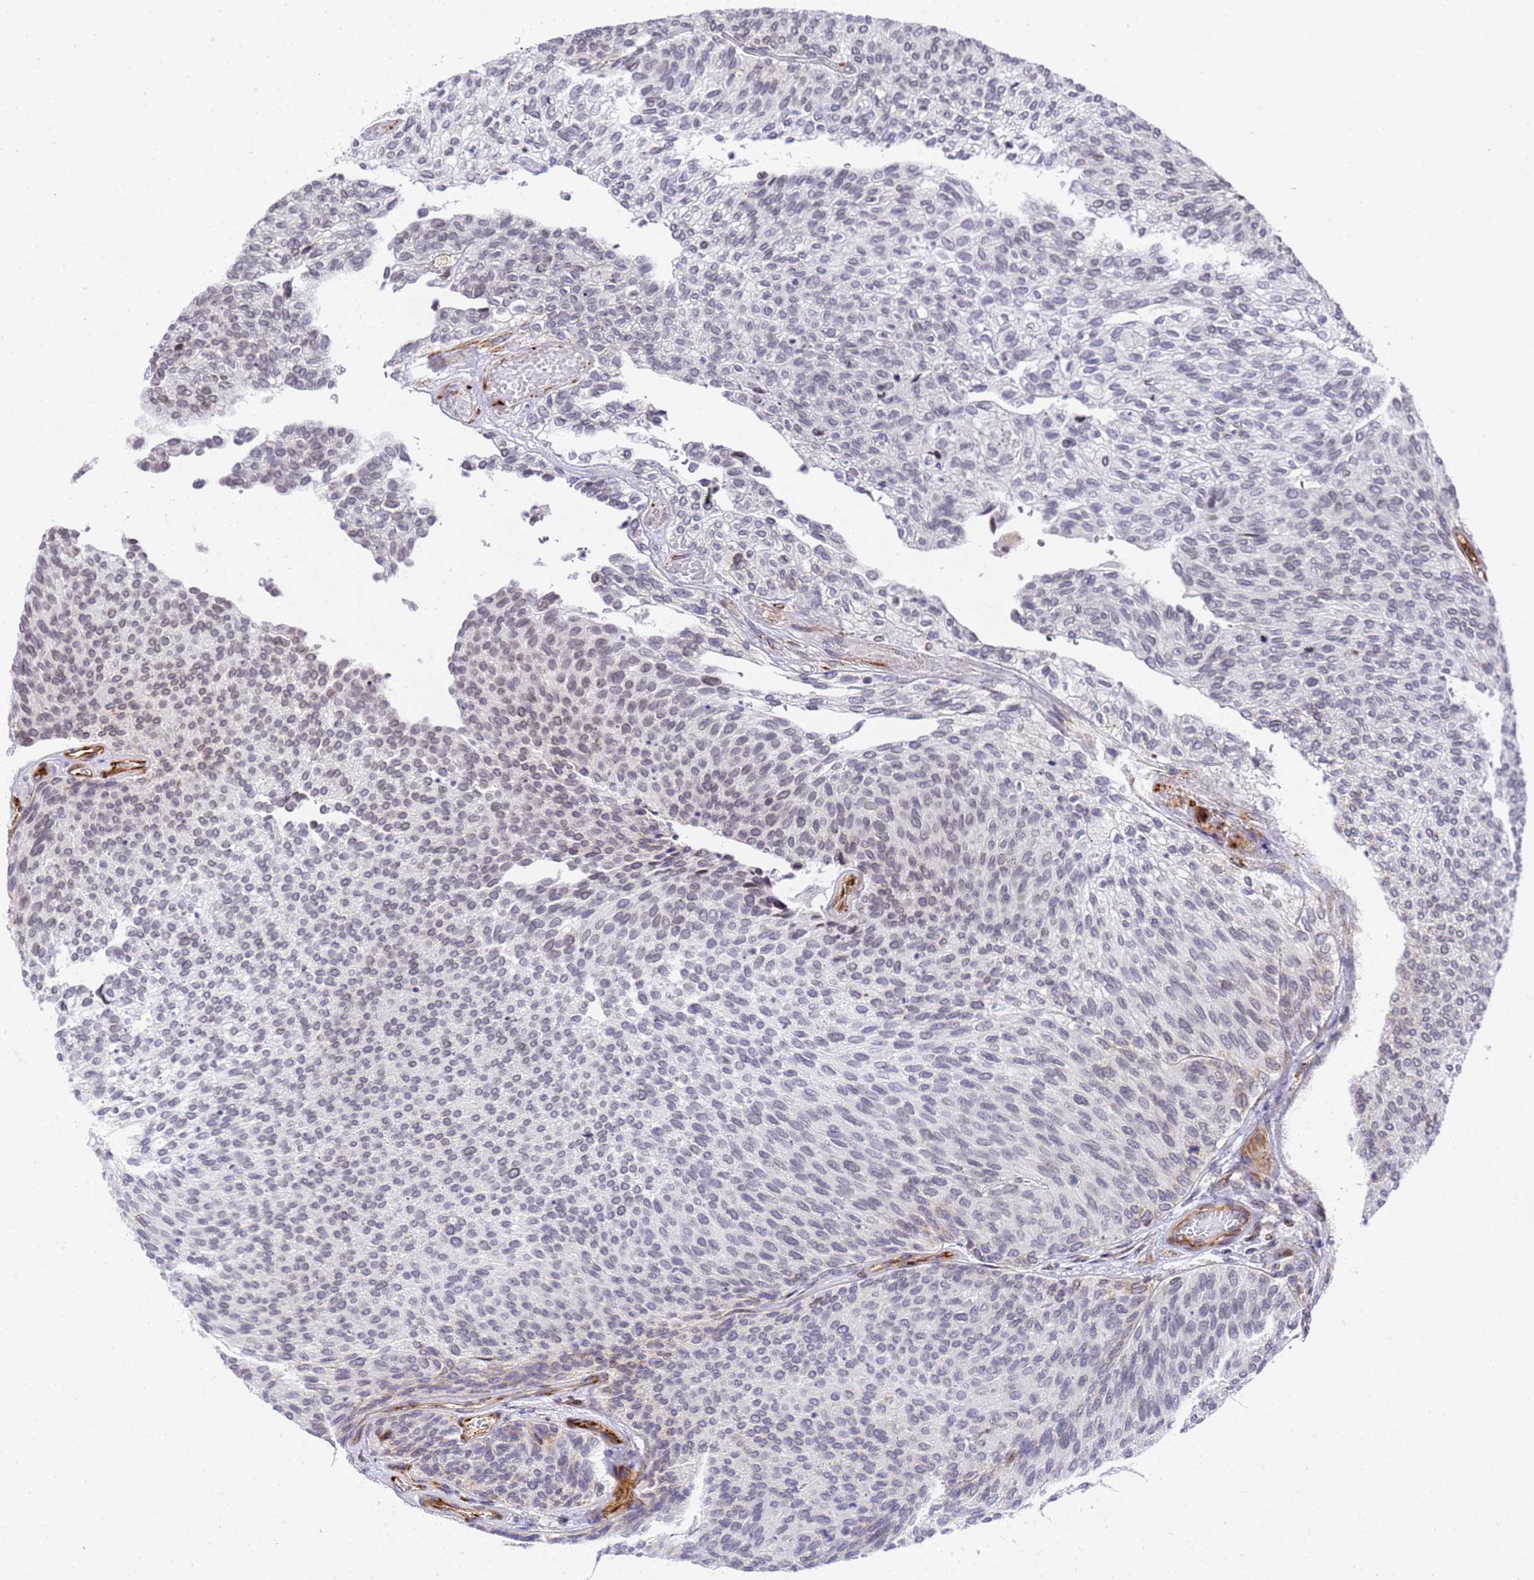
{"staining": {"intensity": "negative", "quantity": "none", "location": "none"}, "tissue": "urothelial cancer", "cell_type": "Tumor cells", "image_type": "cancer", "snomed": [{"axis": "morphology", "description": "Urothelial carcinoma, Low grade"}, {"axis": "topography", "description": "Urinary bladder"}], "caption": "Histopathology image shows no protein positivity in tumor cells of urothelial carcinoma (low-grade) tissue. (DAB (3,3'-diaminobenzidine) immunohistochemistry (IHC) with hematoxylin counter stain).", "gene": "IGFBP7", "patient": {"sex": "female", "age": 79}}